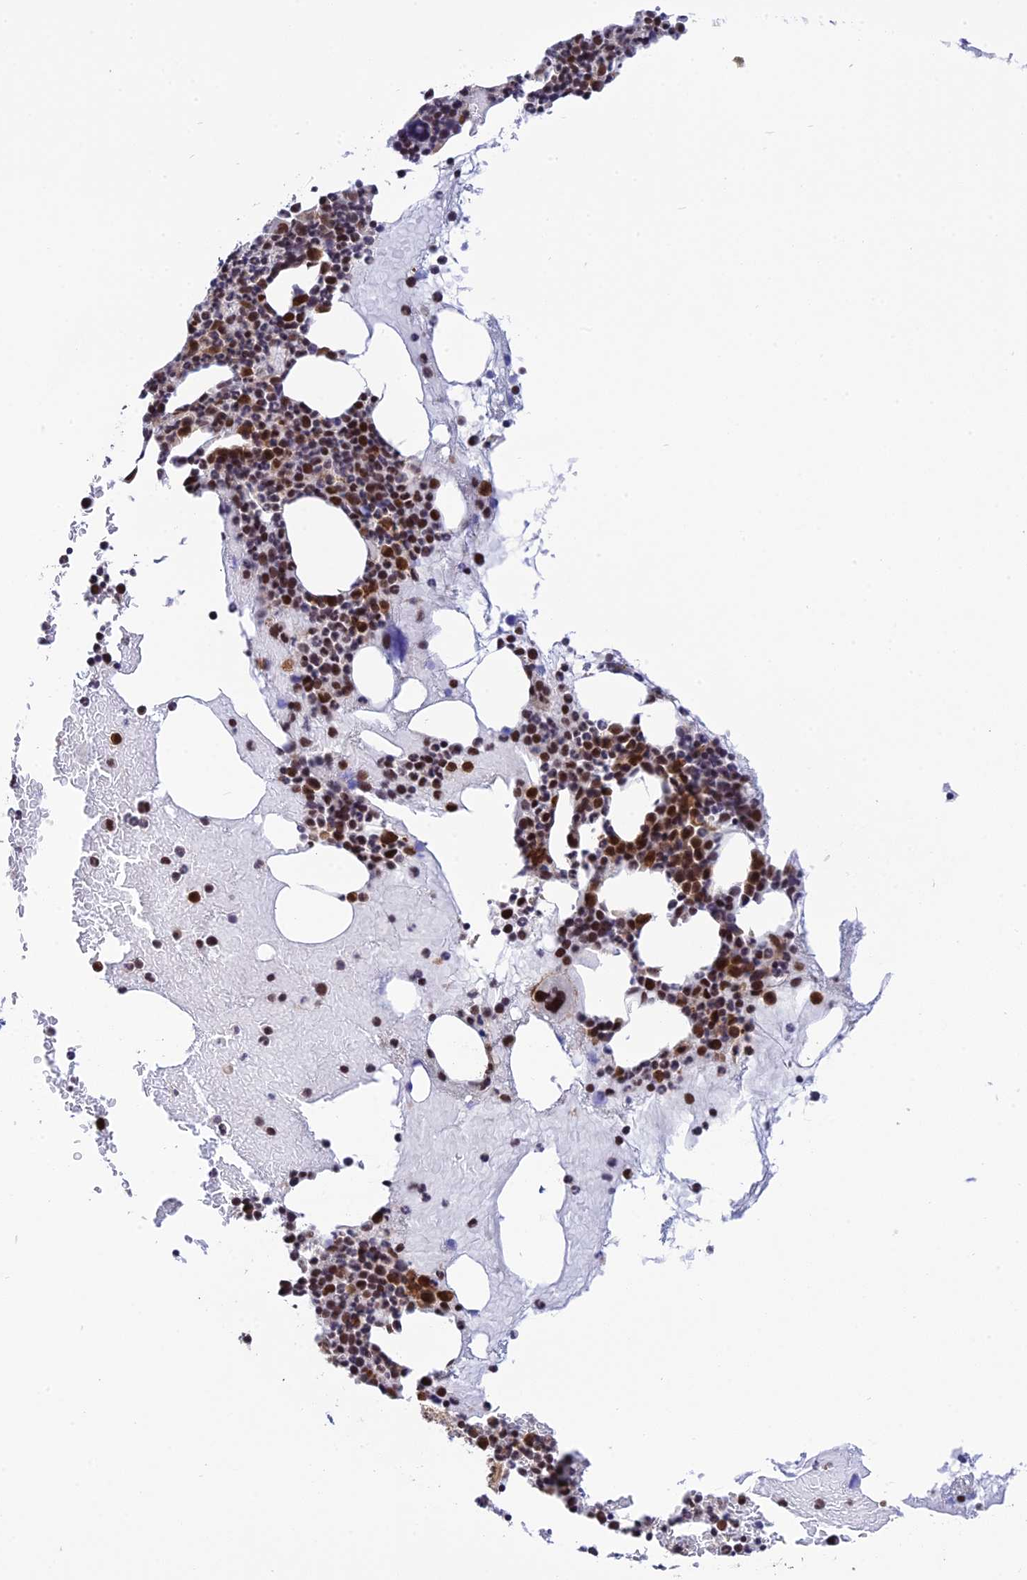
{"staining": {"intensity": "moderate", "quantity": "25%-75%", "location": "nuclear"}, "tissue": "bone marrow", "cell_type": "Hematopoietic cells", "image_type": "normal", "snomed": [{"axis": "morphology", "description": "Normal tissue, NOS"}, {"axis": "topography", "description": "Bone marrow"}], "caption": "IHC (DAB (3,3'-diaminobenzidine)) staining of benign human bone marrow reveals moderate nuclear protein positivity in about 25%-75% of hematopoietic cells.", "gene": "TCEA1", "patient": {"sex": "female", "age": 83}}